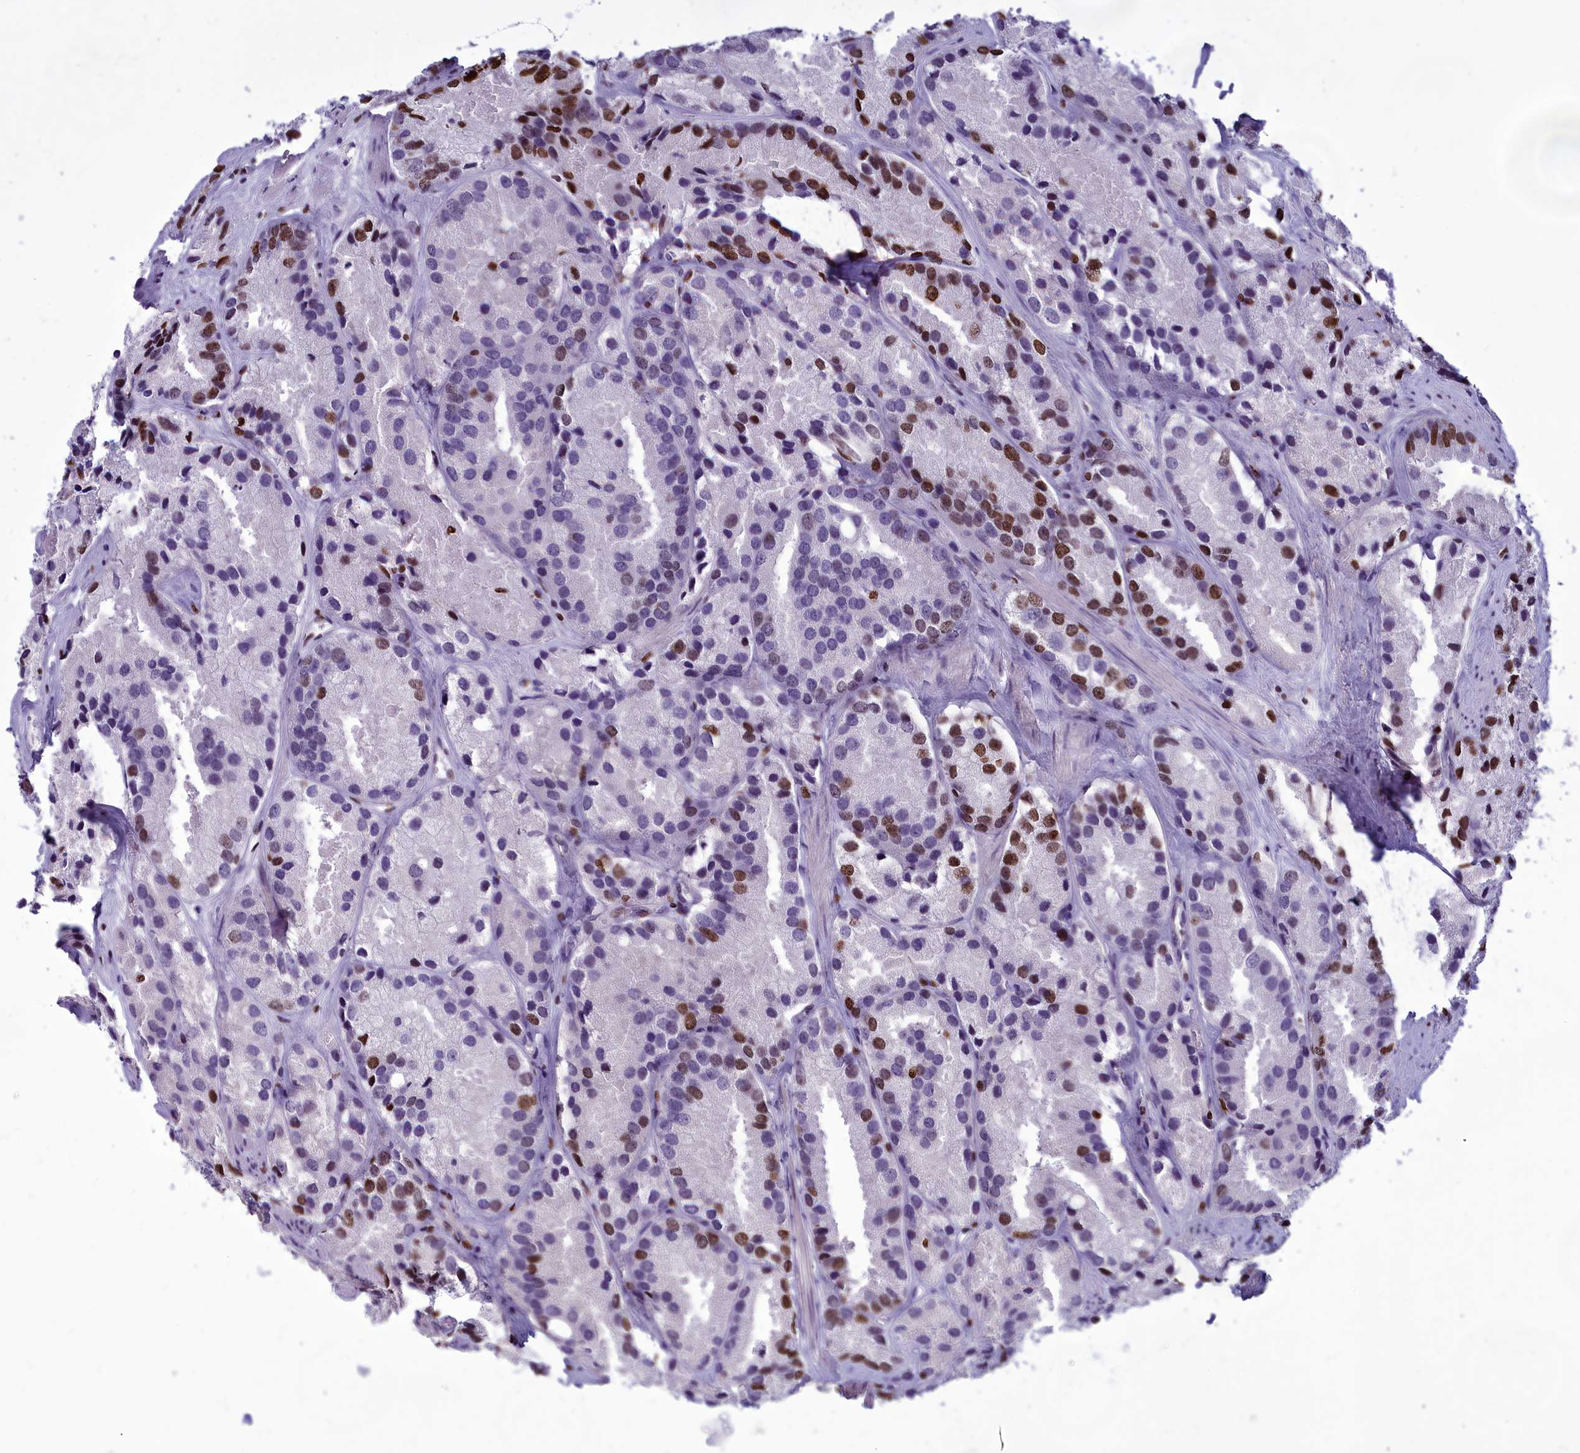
{"staining": {"intensity": "strong", "quantity": "25%-75%", "location": "nuclear"}, "tissue": "prostate cancer", "cell_type": "Tumor cells", "image_type": "cancer", "snomed": [{"axis": "morphology", "description": "Adenocarcinoma, High grade"}, {"axis": "topography", "description": "Prostate"}], "caption": "High-magnification brightfield microscopy of prostate cancer (adenocarcinoma (high-grade)) stained with DAB (3,3'-diaminobenzidine) (brown) and counterstained with hematoxylin (blue). tumor cells exhibit strong nuclear staining is appreciated in about25%-75% of cells. The staining is performed using DAB brown chromogen to label protein expression. The nuclei are counter-stained blue using hematoxylin.", "gene": "AKAP17A", "patient": {"sex": "male", "age": 66}}